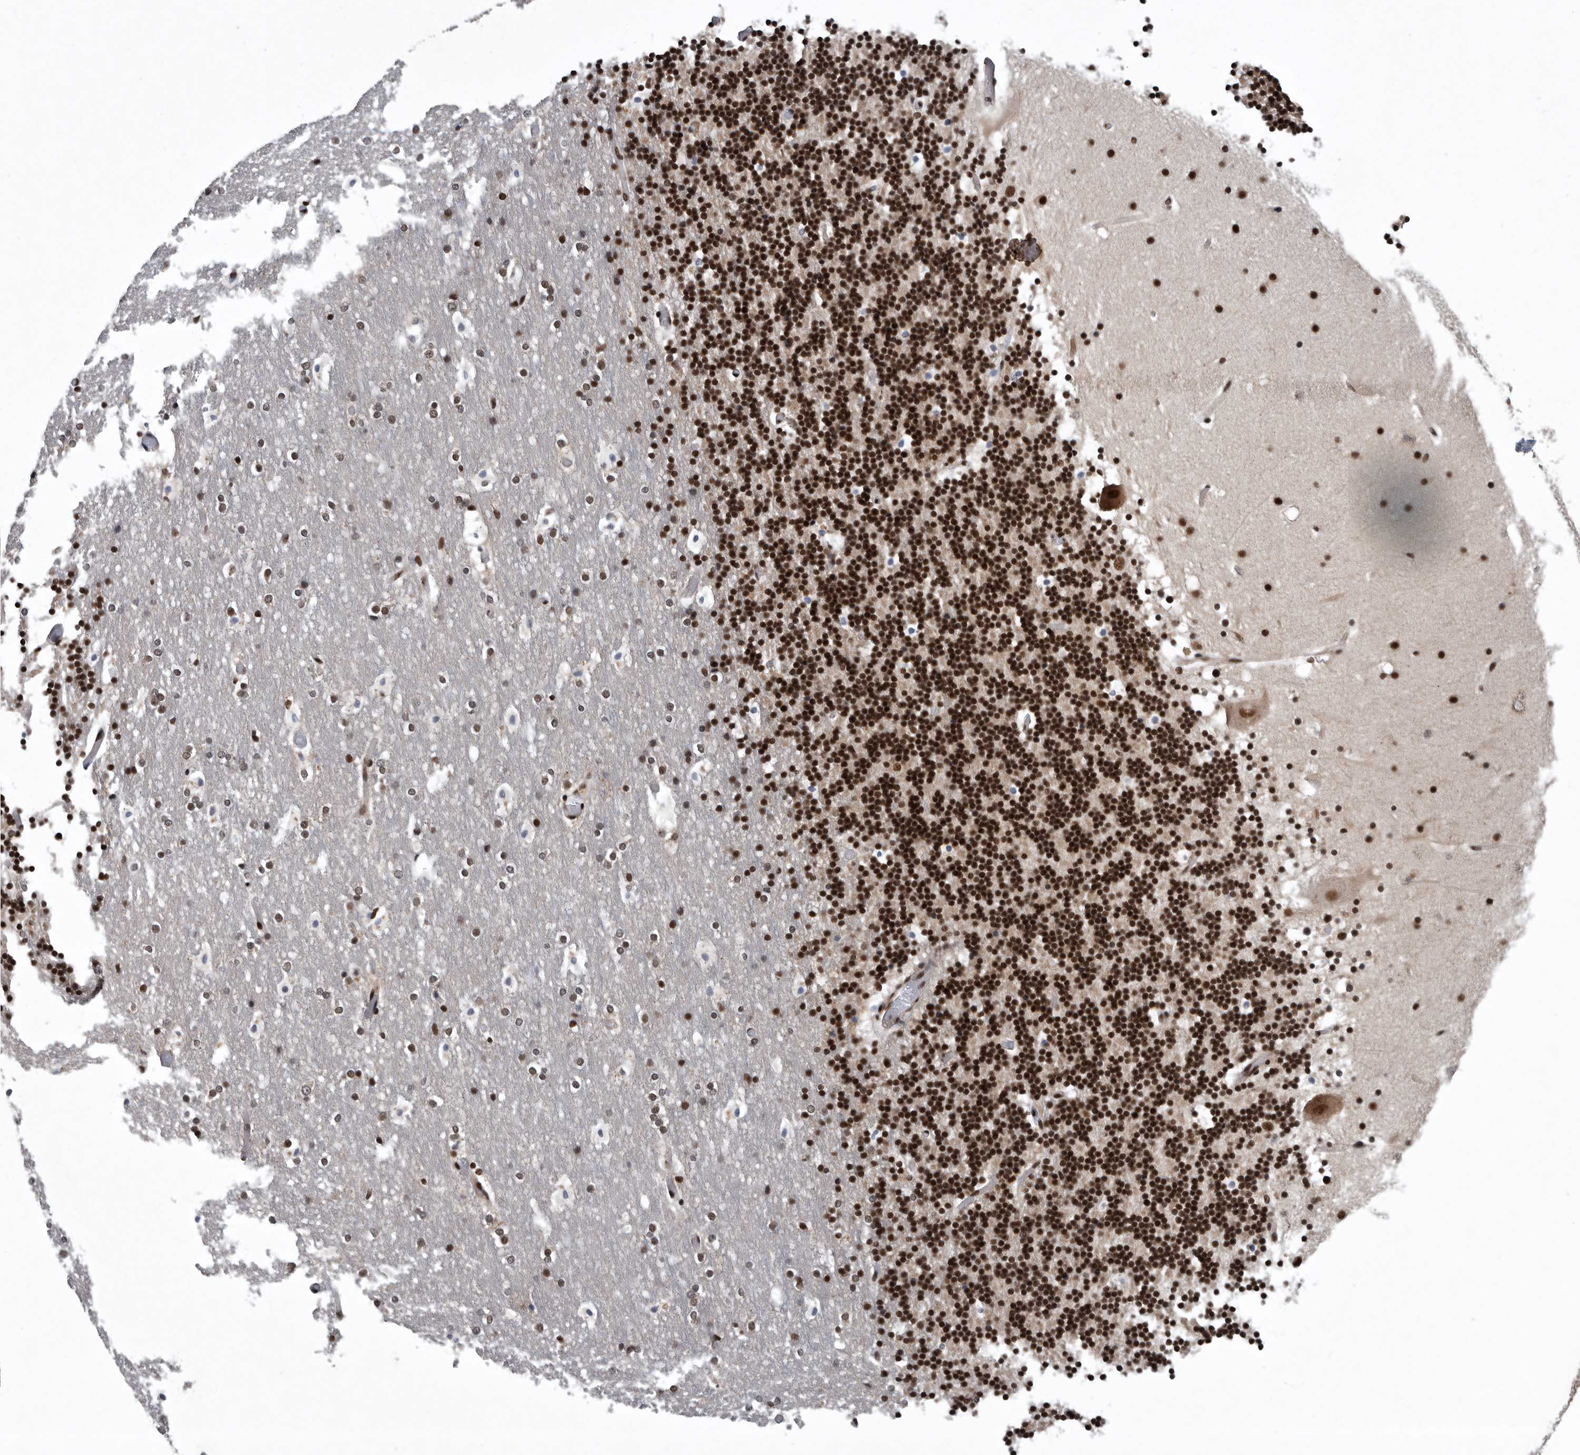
{"staining": {"intensity": "strong", "quantity": "25%-75%", "location": "nuclear"}, "tissue": "cerebellum", "cell_type": "Cells in granular layer", "image_type": "normal", "snomed": [{"axis": "morphology", "description": "Normal tissue, NOS"}, {"axis": "topography", "description": "Cerebellum"}], "caption": "Strong nuclear protein staining is appreciated in approximately 25%-75% of cells in granular layer in cerebellum. The protein is shown in brown color, while the nuclei are stained blue.", "gene": "SENP7", "patient": {"sex": "male", "age": 57}}